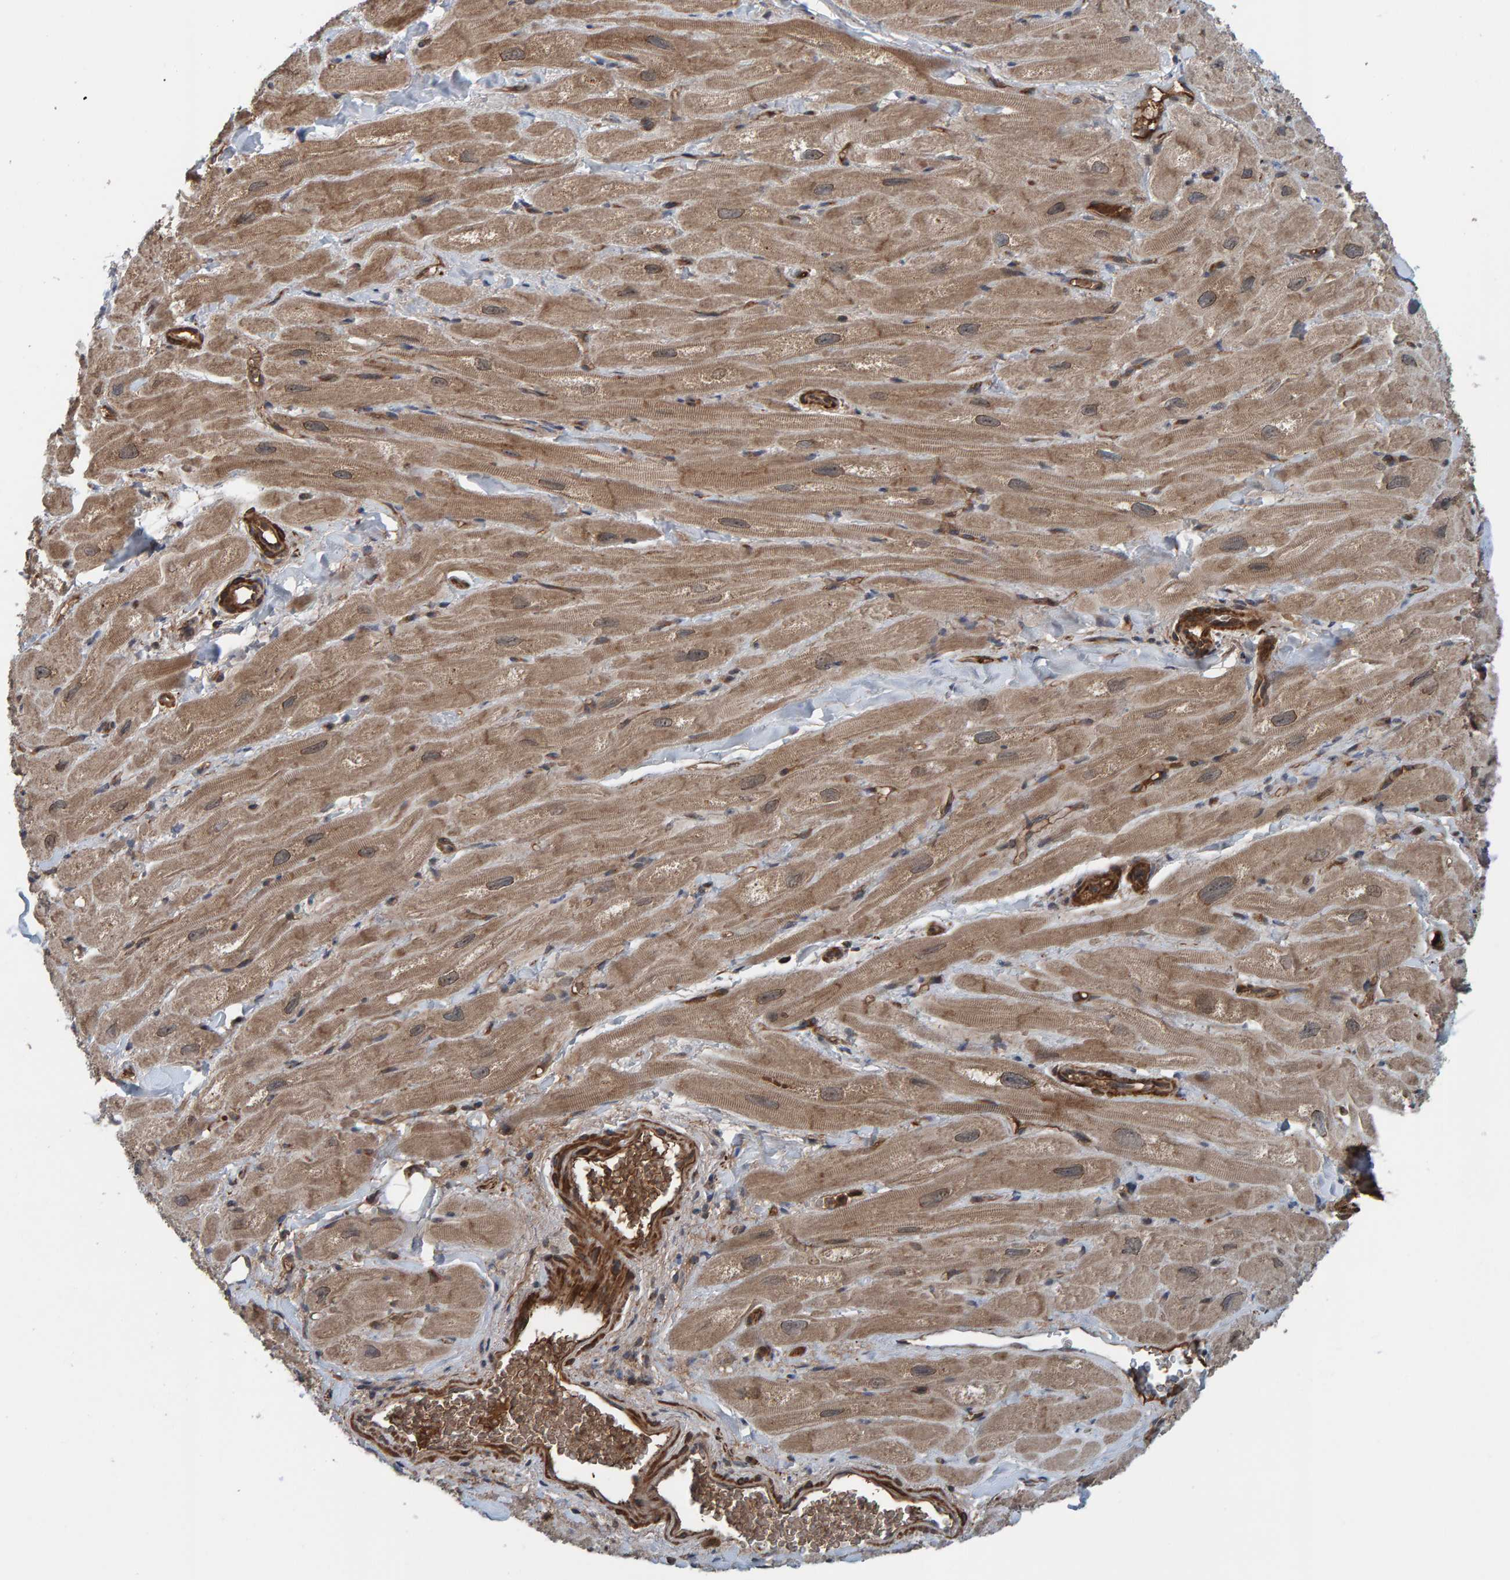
{"staining": {"intensity": "moderate", "quantity": ">75%", "location": "cytoplasmic/membranous"}, "tissue": "heart muscle", "cell_type": "Cardiomyocytes", "image_type": "normal", "snomed": [{"axis": "morphology", "description": "Normal tissue, NOS"}, {"axis": "topography", "description": "Heart"}], "caption": "Immunohistochemistry (IHC) micrograph of benign heart muscle: heart muscle stained using immunohistochemistry (IHC) exhibits medium levels of moderate protein expression localized specifically in the cytoplasmic/membranous of cardiomyocytes, appearing as a cytoplasmic/membranous brown color.", "gene": "CUEDC1", "patient": {"sex": "male", "age": 49}}